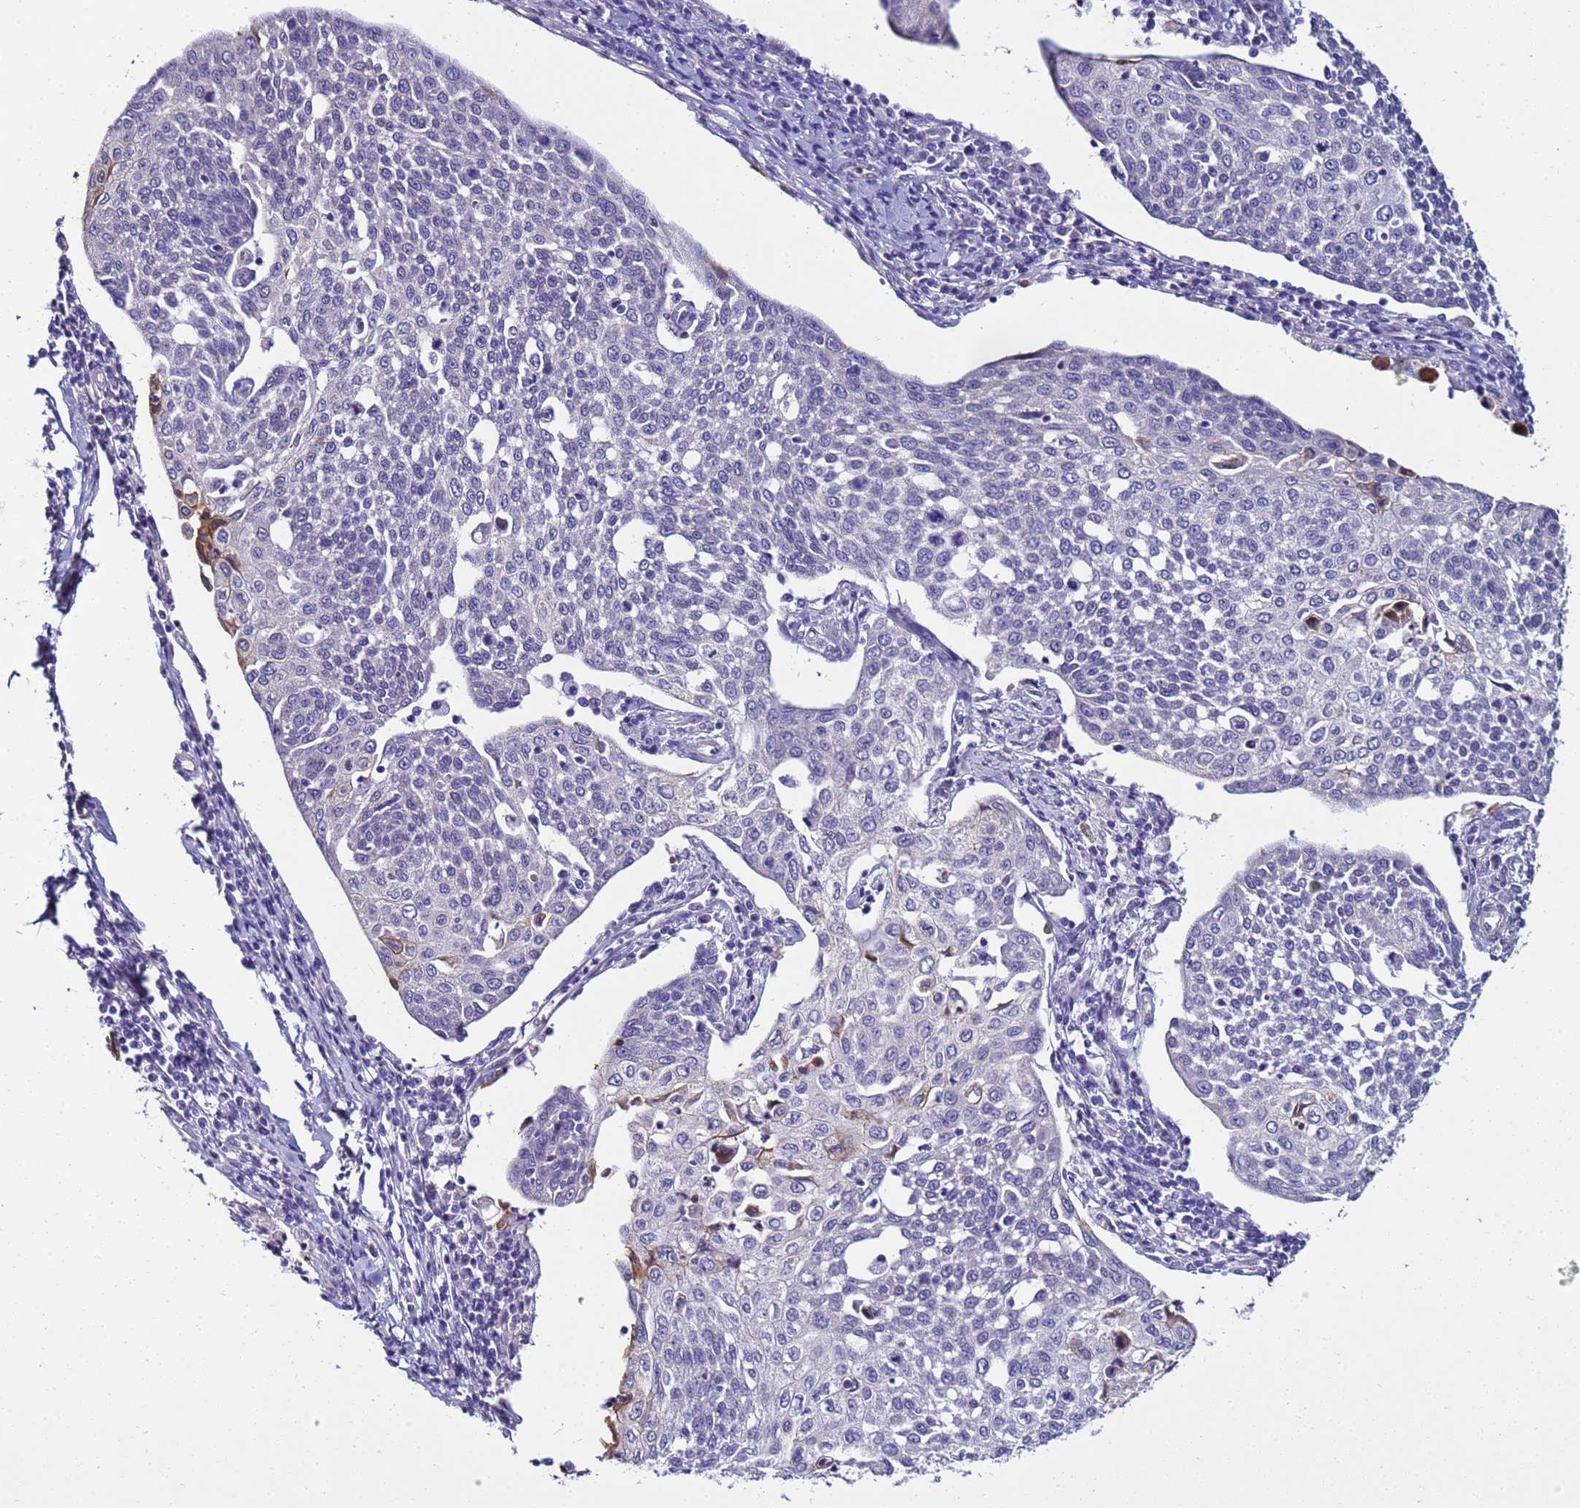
{"staining": {"intensity": "negative", "quantity": "none", "location": "none"}, "tissue": "cervical cancer", "cell_type": "Tumor cells", "image_type": "cancer", "snomed": [{"axis": "morphology", "description": "Squamous cell carcinoma, NOS"}, {"axis": "topography", "description": "Cervix"}], "caption": "Tumor cells are negative for protein expression in human squamous cell carcinoma (cervical). The staining was performed using DAB (3,3'-diaminobenzidine) to visualize the protein expression in brown, while the nuclei were stained in blue with hematoxylin (Magnification: 20x).", "gene": "FAM166B", "patient": {"sex": "female", "age": 34}}